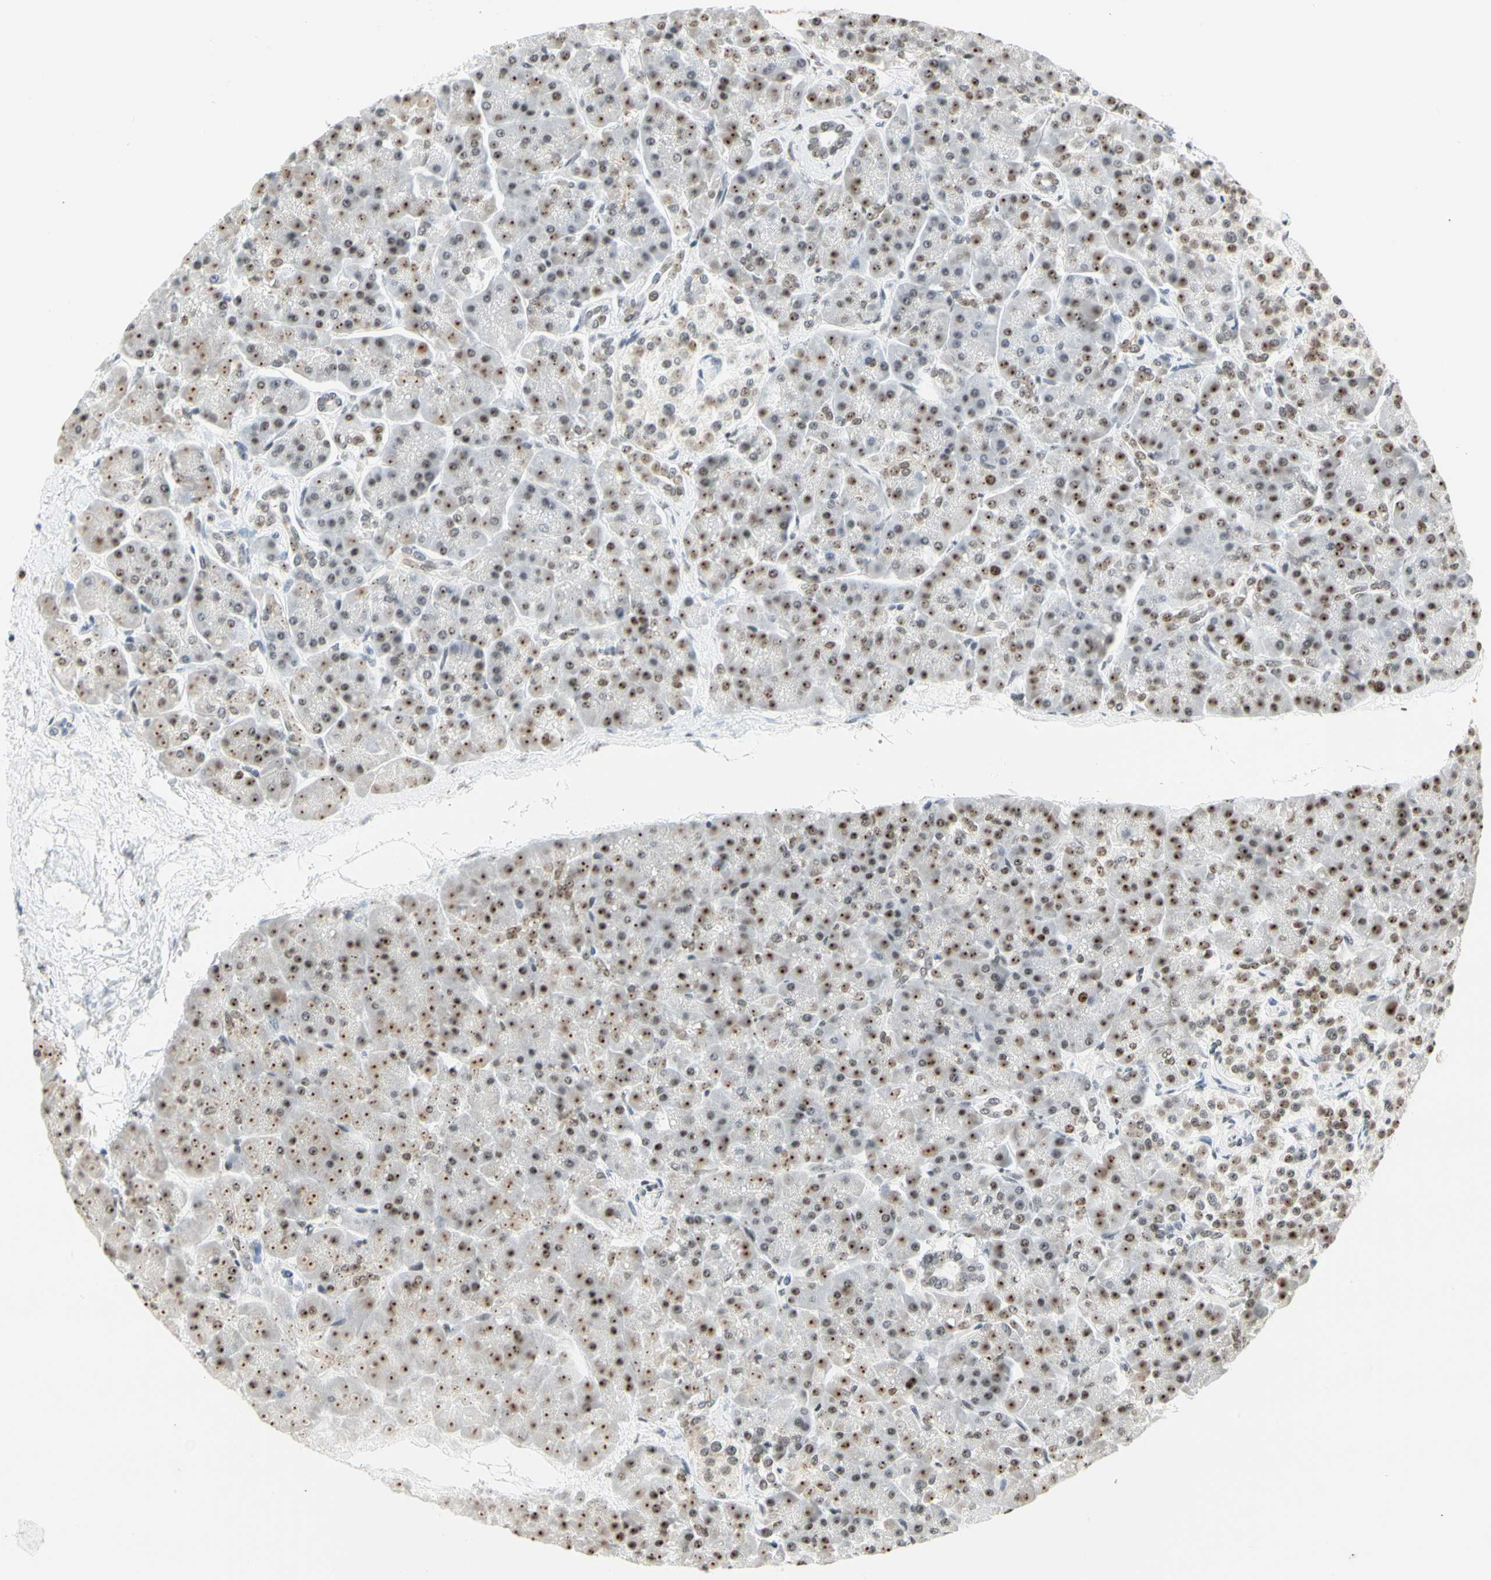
{"staining": {"intensity": "moderate", "quantity": ">75%", "location": "nuclear"}, "tissue": "pancreas", "cell_type": "Exocrine glandular cells", "image_type": "normal", "snomed": [{"axis": "morphology", "description": "Normal tissue, NOS"}, {"axis": "topography", "description": "Pancreas"}], "caption": "Immunohistochemical staining of normal human pancreas exhibits moderate nuclear protein expression in about >75% of exocrine glandular cells.", "gene": "ZSCAN16", "patient": {"sex": "female", "age": 70}}